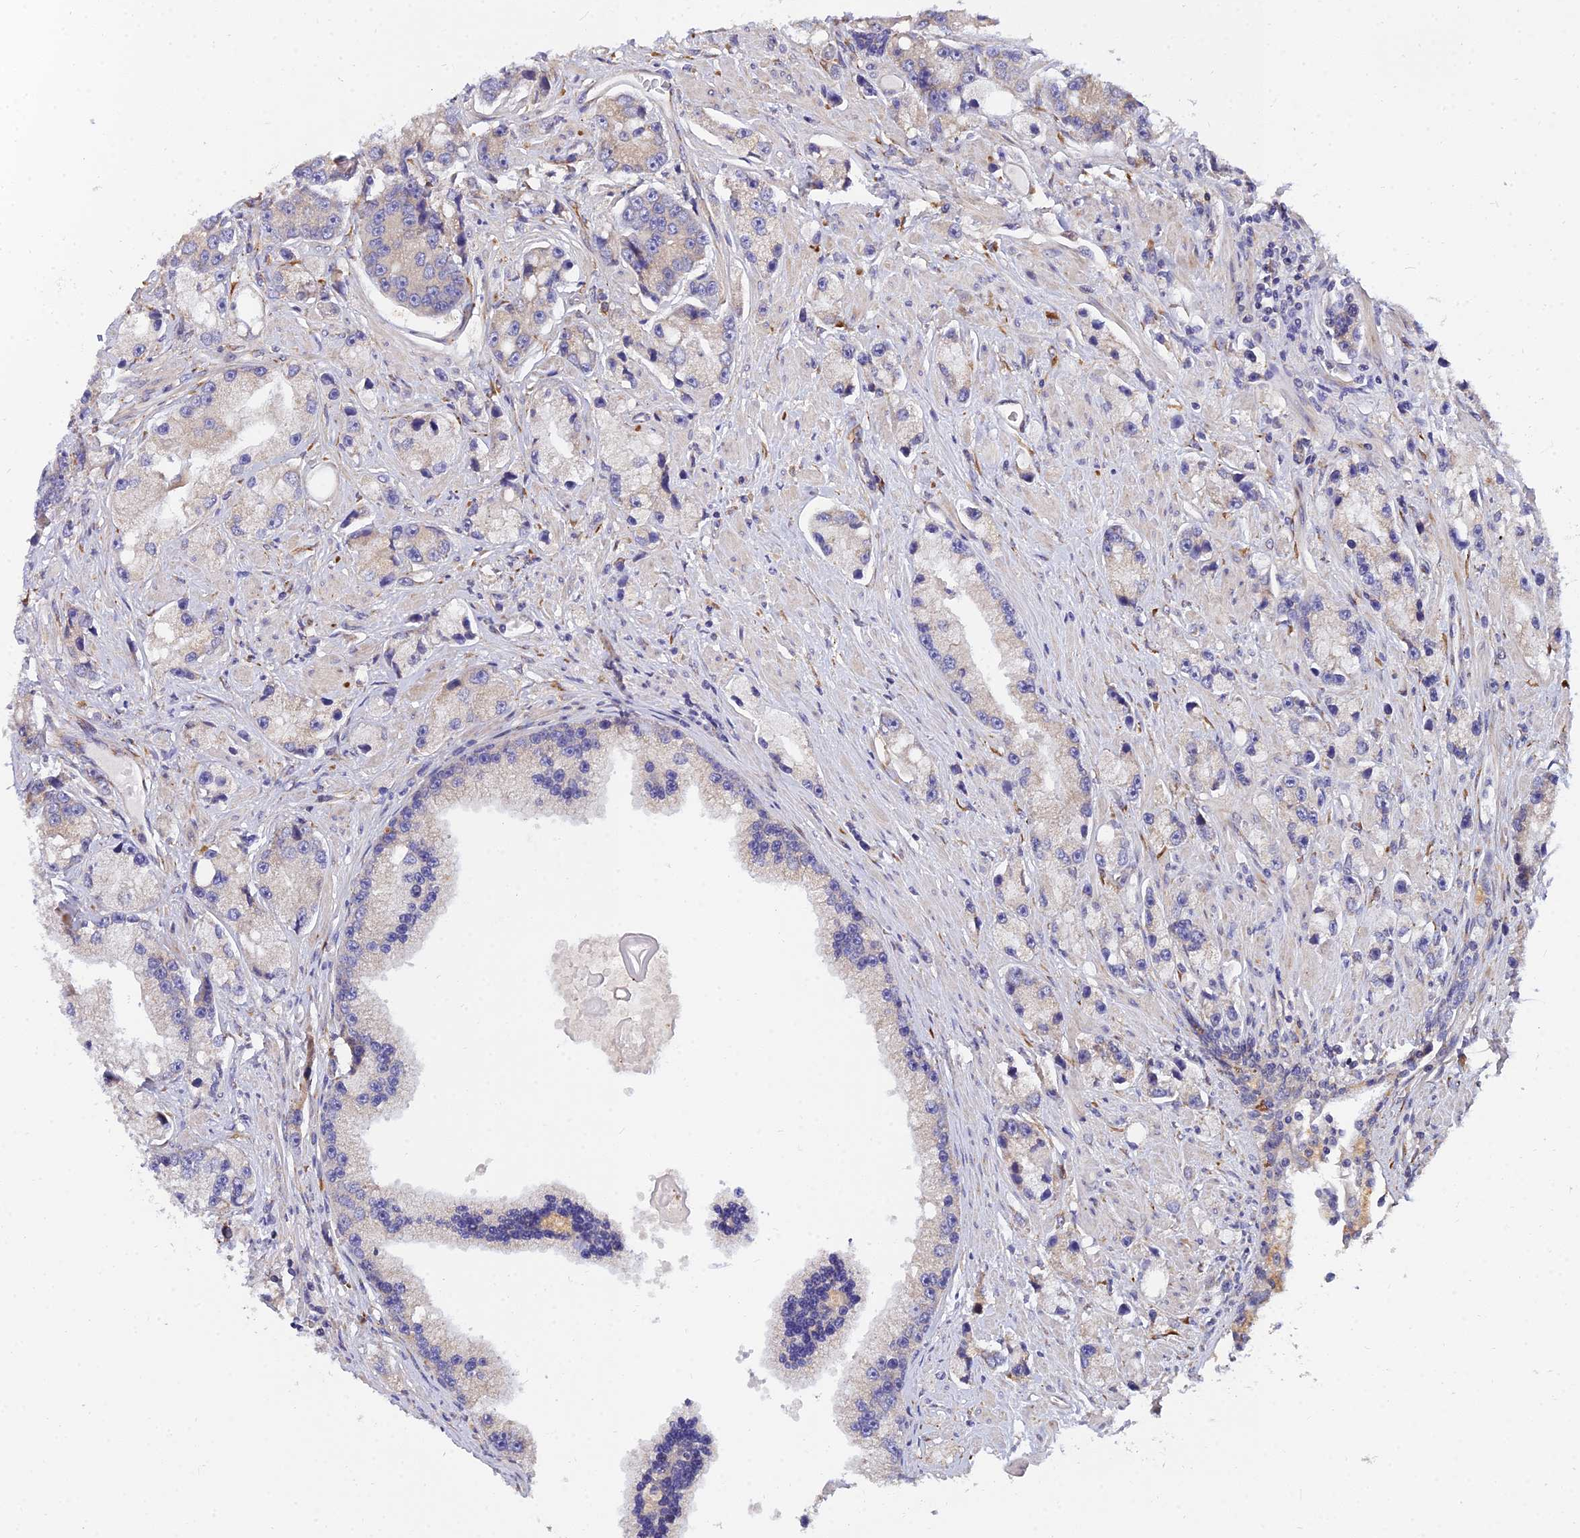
{"staining": {"intensity": "weak", "quantity": "<25%", "location": "cytoplasmic/membranous"}, "tissue": "prostate cancer", "cell_type": "Tumor cells", "image_type": "cancer", "snomed": [{"axis": "morphology", "description": "Adenocarcinoma, High grade"}, {"axis": "topography", "description": "Prostate"}], "caption": "Micrograph shows no protein expression in tumor cells of adenocarcinoma (high-grade) (prostate) tissue.", "gene": "ARL8B", "patient": {"sex": "male", "age": 74}}